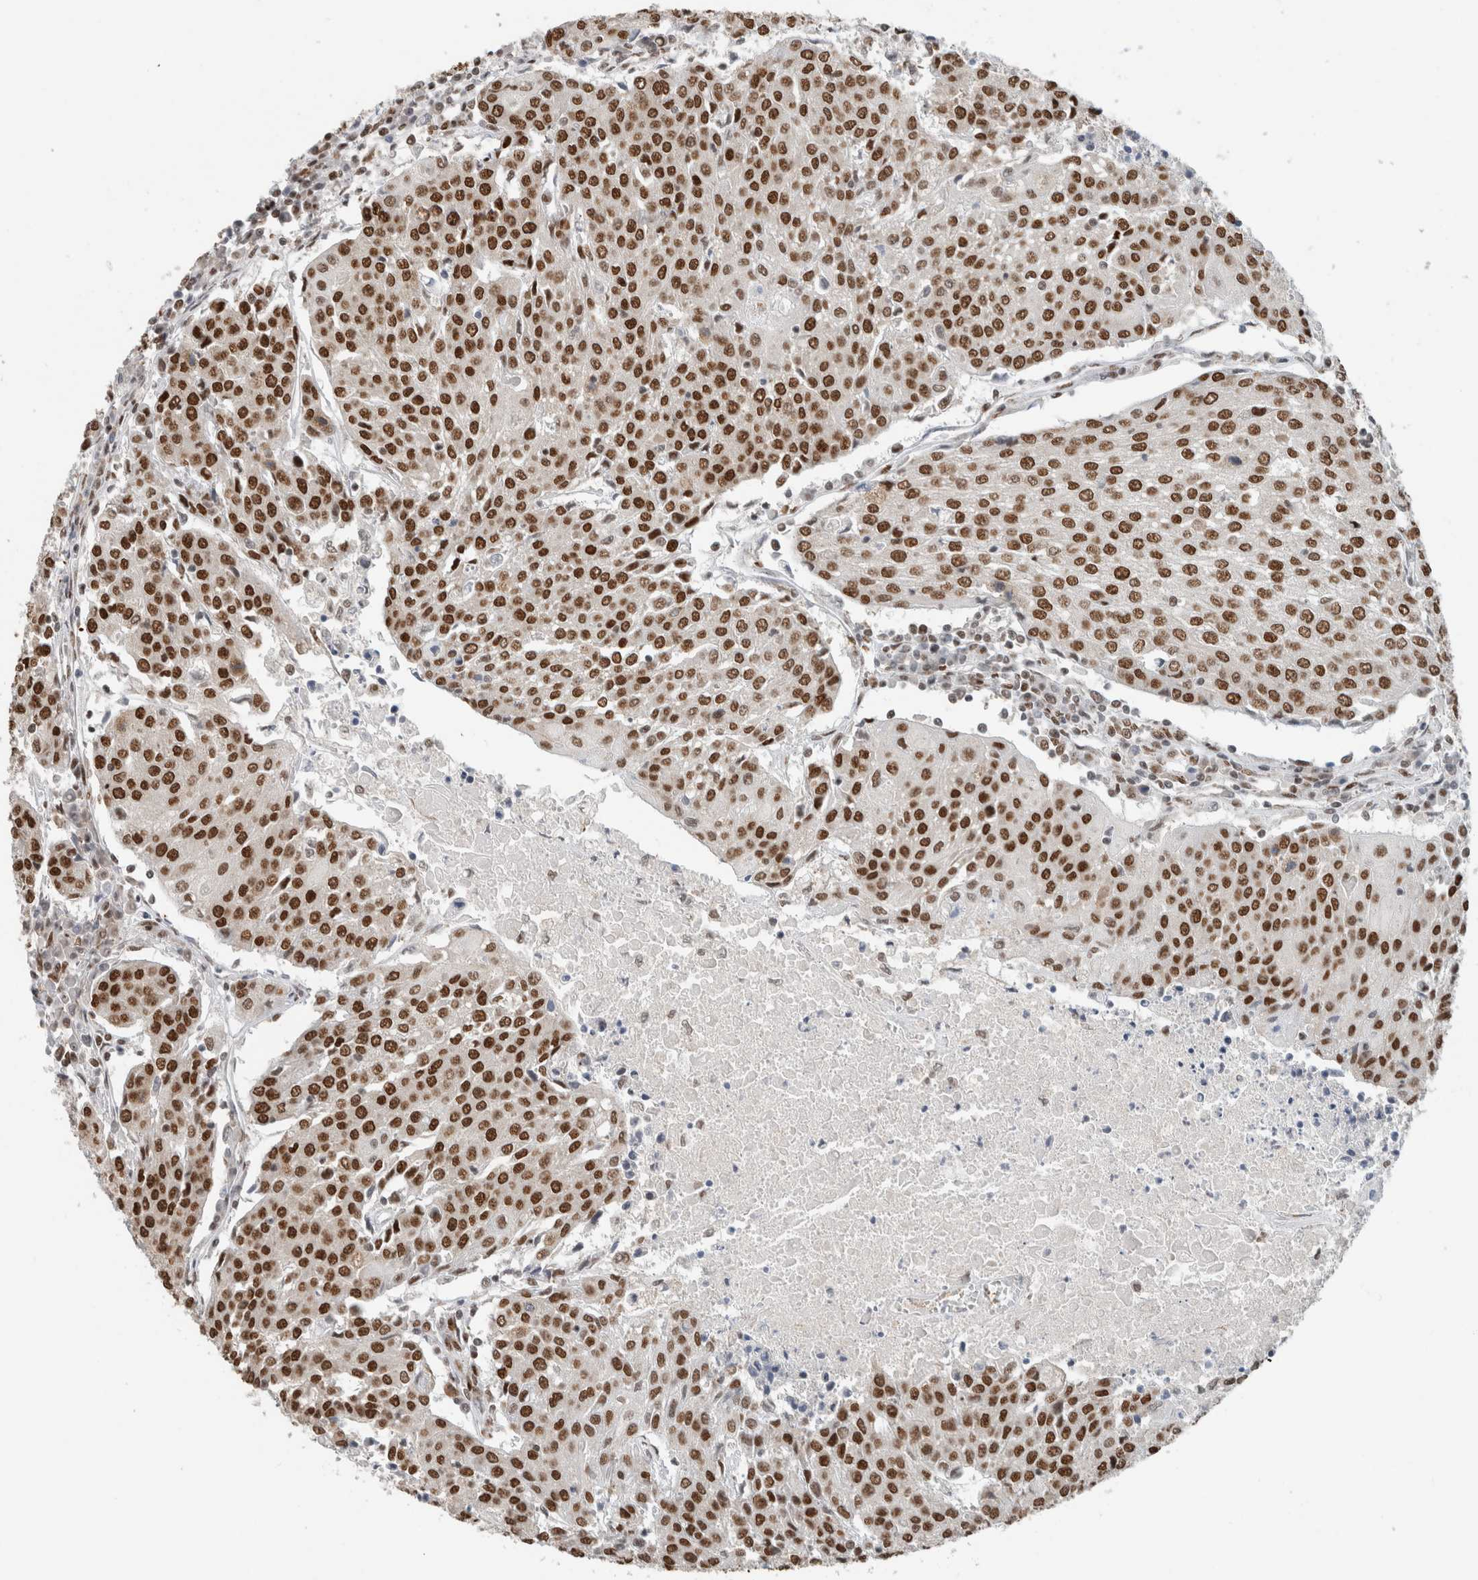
{"staining": {"intensity": "strong", "quantity": ">75%", "location": "nuclear"}, "tissue": "urothelial cancer", "cell_type": "Tumor cells", "image_type": "cancer", "snomed": [{"axis": "morphology", "description": "Urothelial carcinoma, High grade"}, {"axis": "topography", "description": "Urinary bladder"}], "caption": "Urothelial cancer stained with DAB (3,3'-diaminobenzidine) IHC demonstrates high levels of strong nuclear expression in approximately >75% of tumor cells.", "gene": "HNRNPR", "patient": {"sex": "female", "age": 85}}